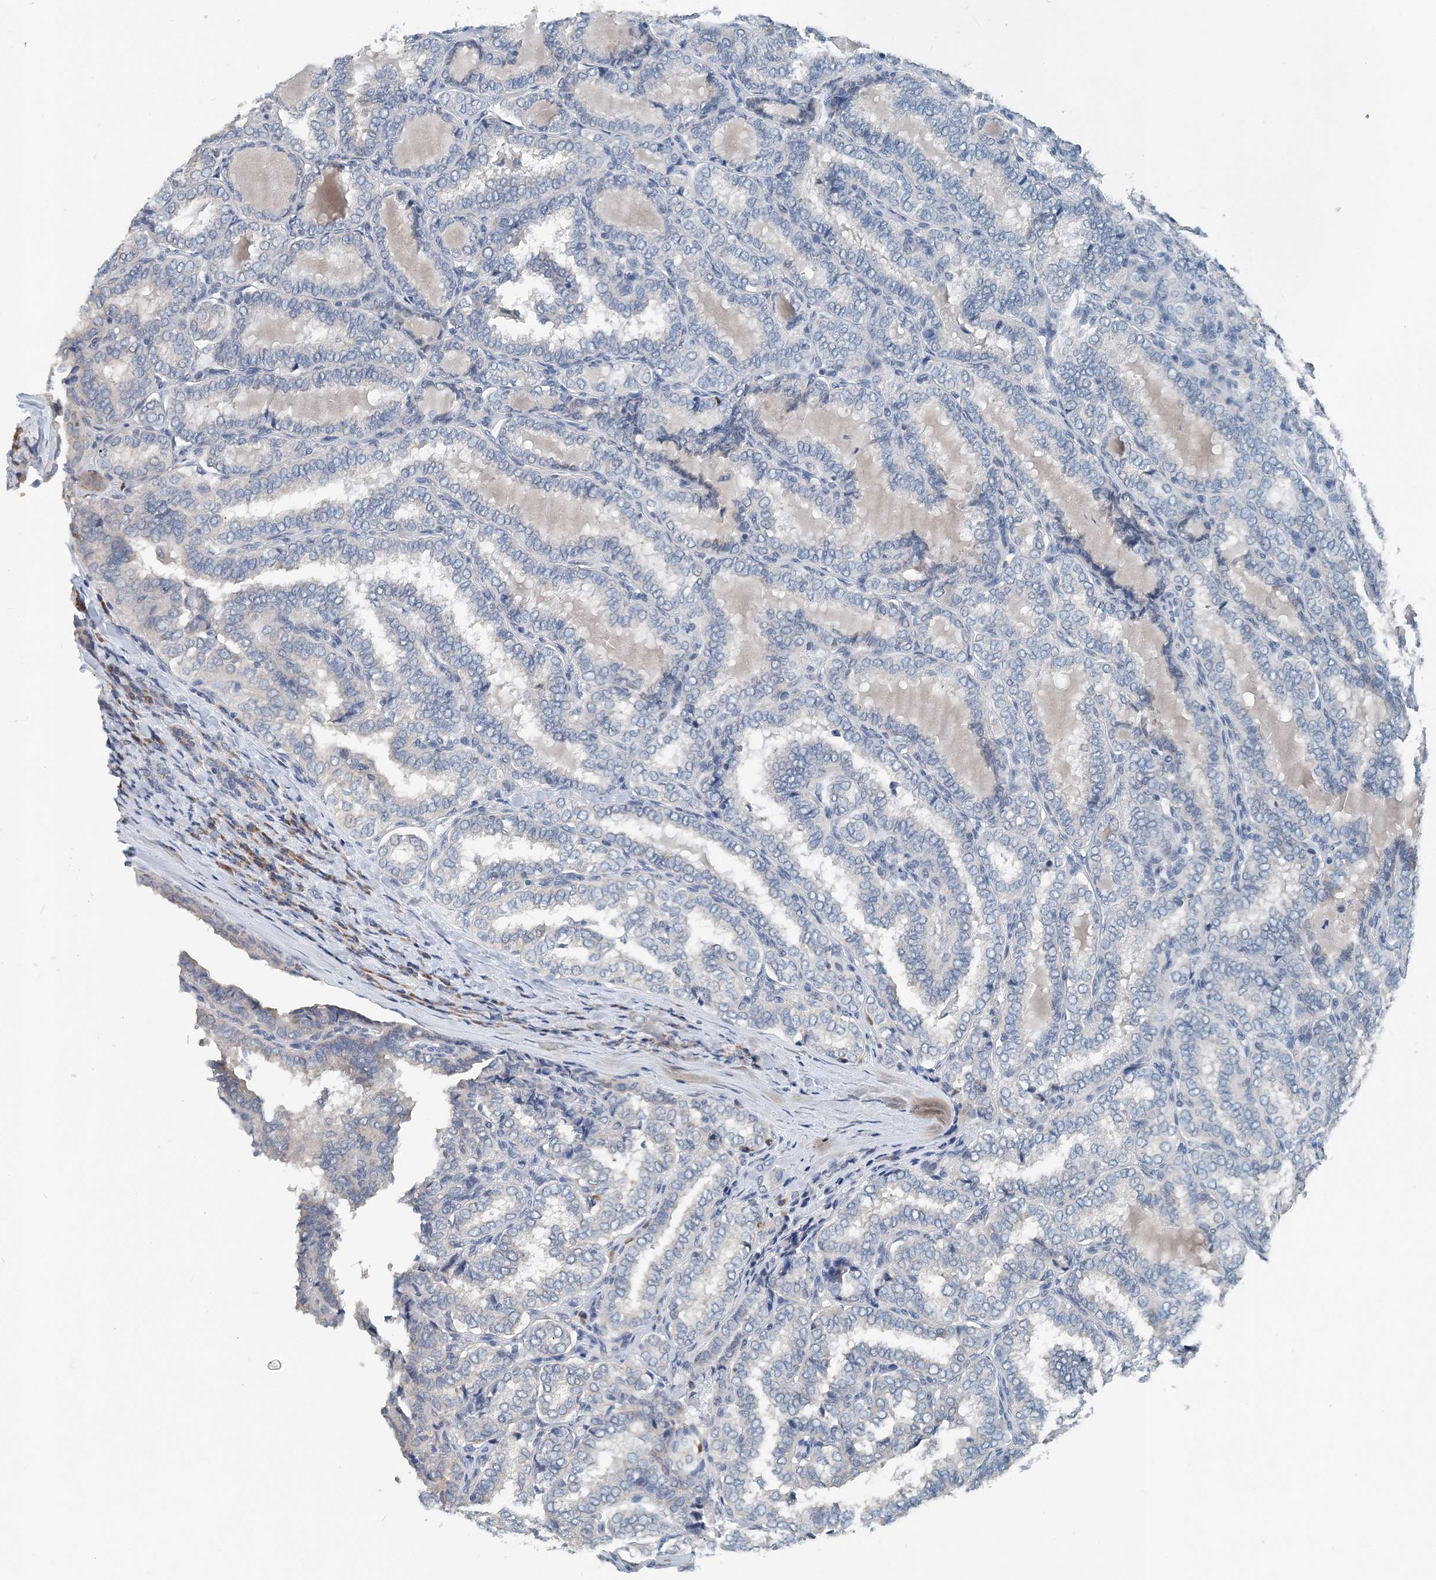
{"staining": {"intensity": "negative", "quantity": "none", "location": "none"}, "tissue": "thyroid cancer", "cell_type": "Tumor cells", "image_type": "cancer", "snomed": [{"axis": "morphology", "description": "Normal tissue, NOS"}, {"axis": "morphology", "description": "Papillary adenocarcinoma, NOS"}, {"axis": "topography", "description": "Thyroid gland"}], "caption": "Tumor cells are negative for brown protein staining in thyroid cancer.", "gene": "EEF1A2", "patient": {"sex": "female", "age": 30}}